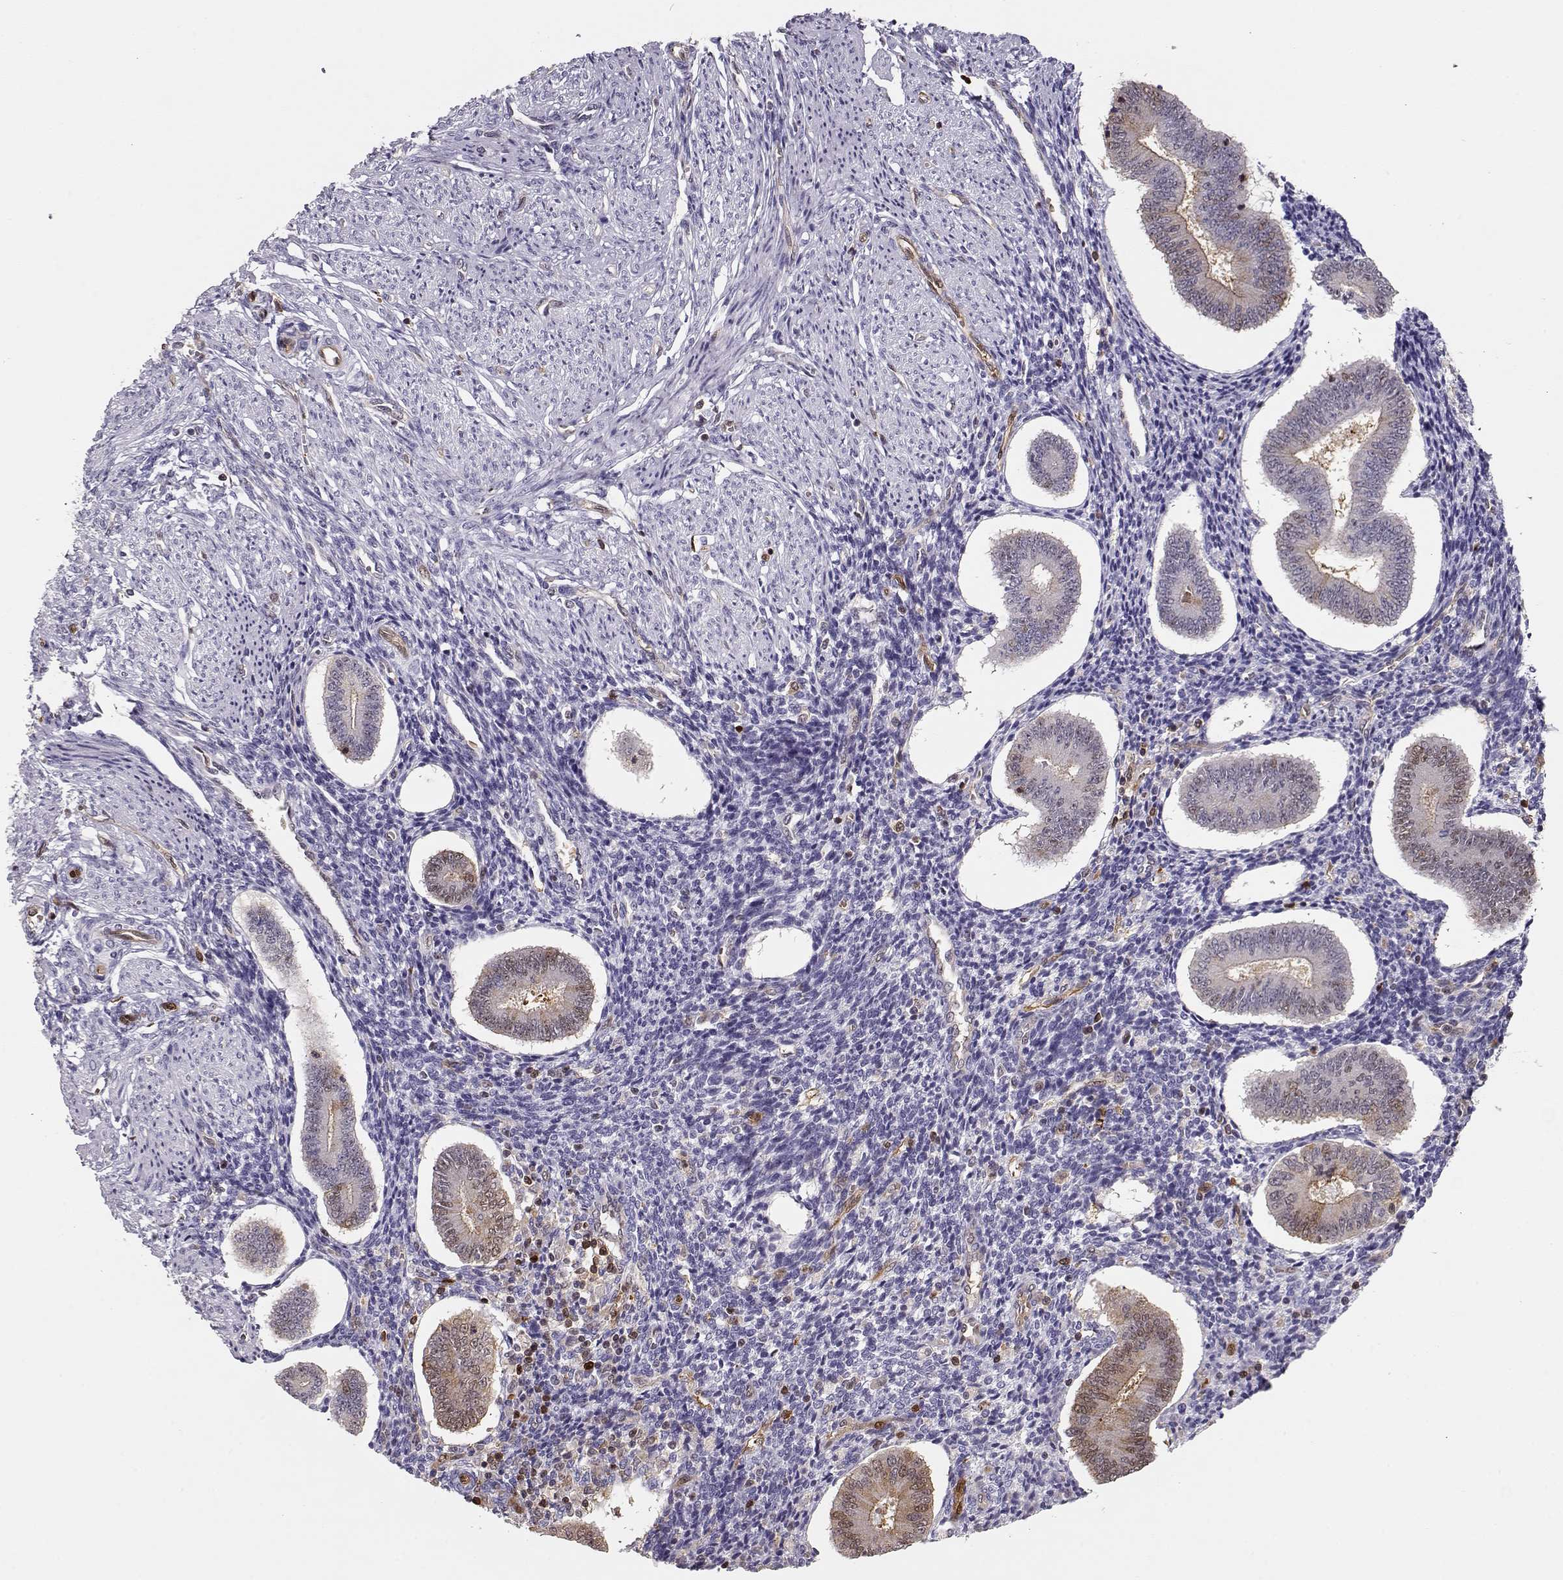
{"staining": {"intensity": "negative", "quantity": "none", "location": "none"}, "tissue": "endometrium", "cell_type": "Cells in endometrial stroma", "image_type": "normal", "snomed": [{"axis": "morphology", "description": "Normal tissue, NOS"}, {"axis": "topography", "description": "Endometrium"}], "caption": "The immunohistochemistry image has no significant staining in cells in endometrial stroma of endometrium. (Brightfield microscopy of DAB (3,3'-diaminobenzidine) immunohistochemistry at high magnification).", "gene": "PNP", "patient": {"sex": "female", "age": 40}}